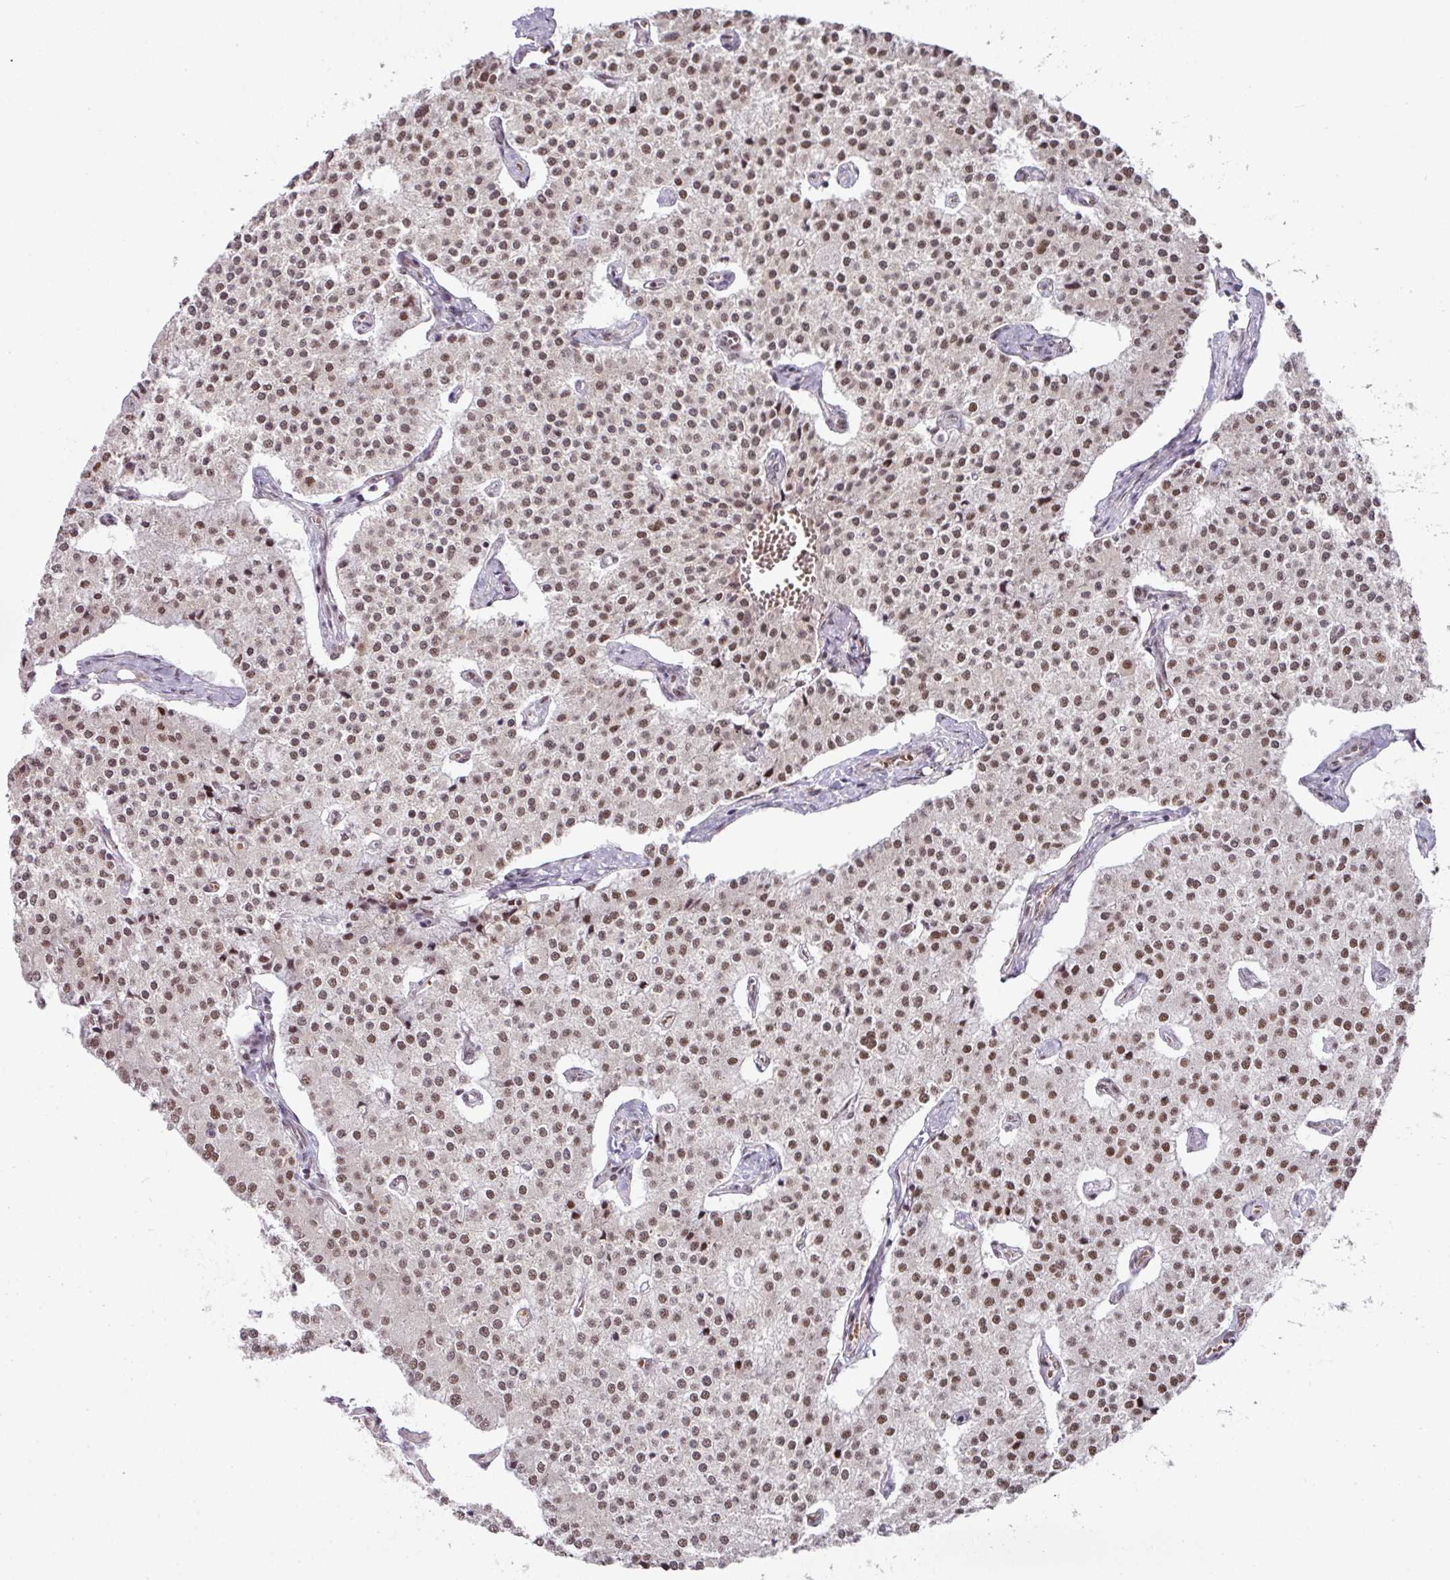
{"staining": {"intensity": "moderate", "quantity": "25%-75%", "location": "nuclear"}, "tissue": "carcinoid", "cell_type": "Tumor cells", "image_type": "cancer", "snomed": [{"axis": "morphology", "description": "Carcinoid, malignant, NOS"}, {"axis": "topography", "description": "Colon"}], "caption": "The immunohistochemical stain highlights moderate nuclear staining in tumor cells of carcinoid tissue.", "gene": "NCOA5", "patient": {"sex": "female", "age": 52}}